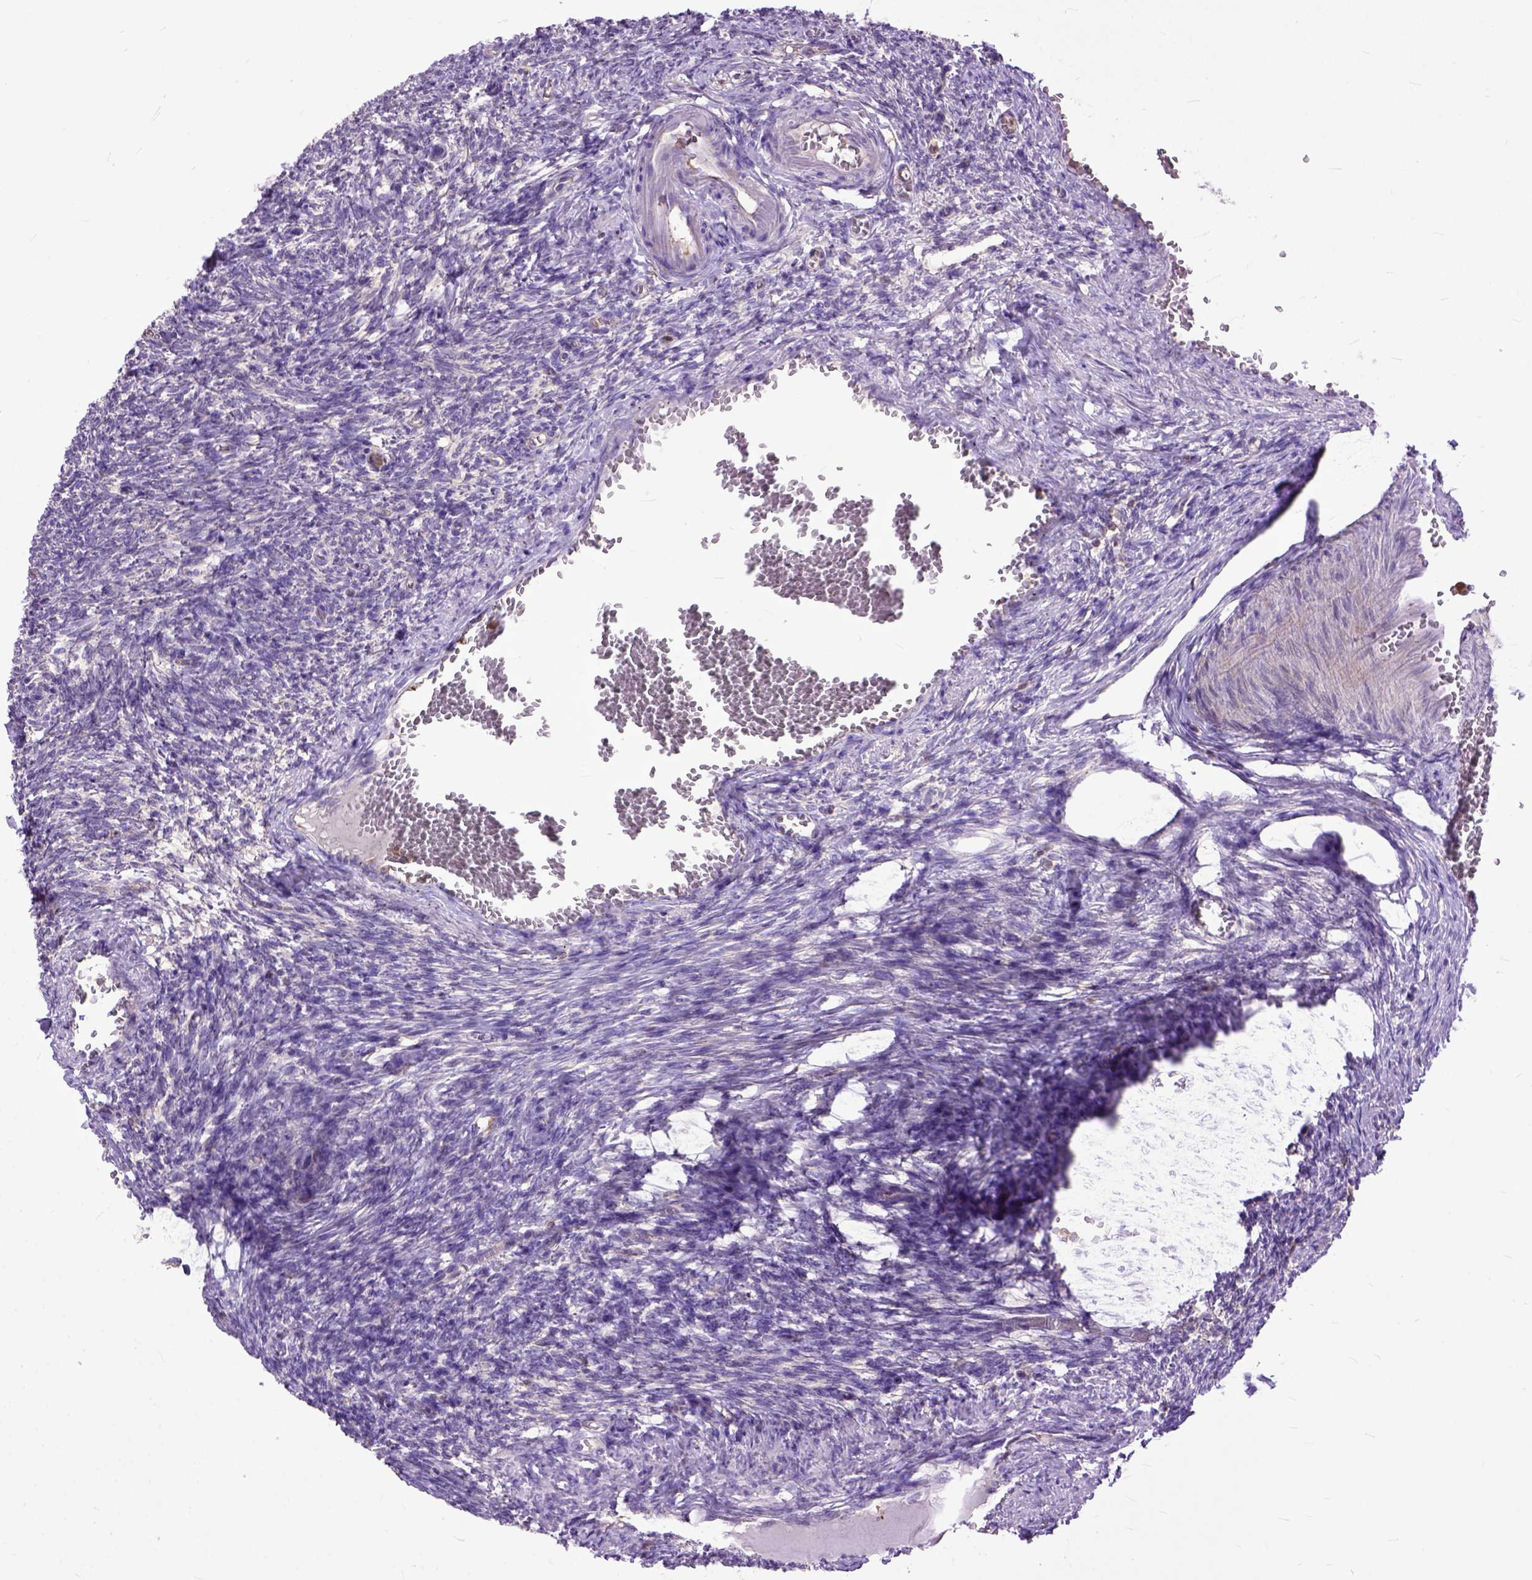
{"staining": {"intensity": "weak", "quantity": "25%-75%", "location": "cytoplasmic/membranous"}, "tissue": "ovary", "cell_type": "Follicle cells", "image_type": "normal", "snomed": [{"axis": "morphology", "description": "Normal tissue, NOS"}, {"axis": "topography", "description": "Ovary"}], "caption": "Brown immunohistochemical staining in unremarkable ovary displays weak cytoplasmic/membranous positivity in about 25%-75% of follicle cells. (DAB (3,3'-diaminobenzidine) = brown stain, brightfield microscopy at high magnification).", "gene": "NAMPT", "patient": {"sex": "female", "age": 39}}